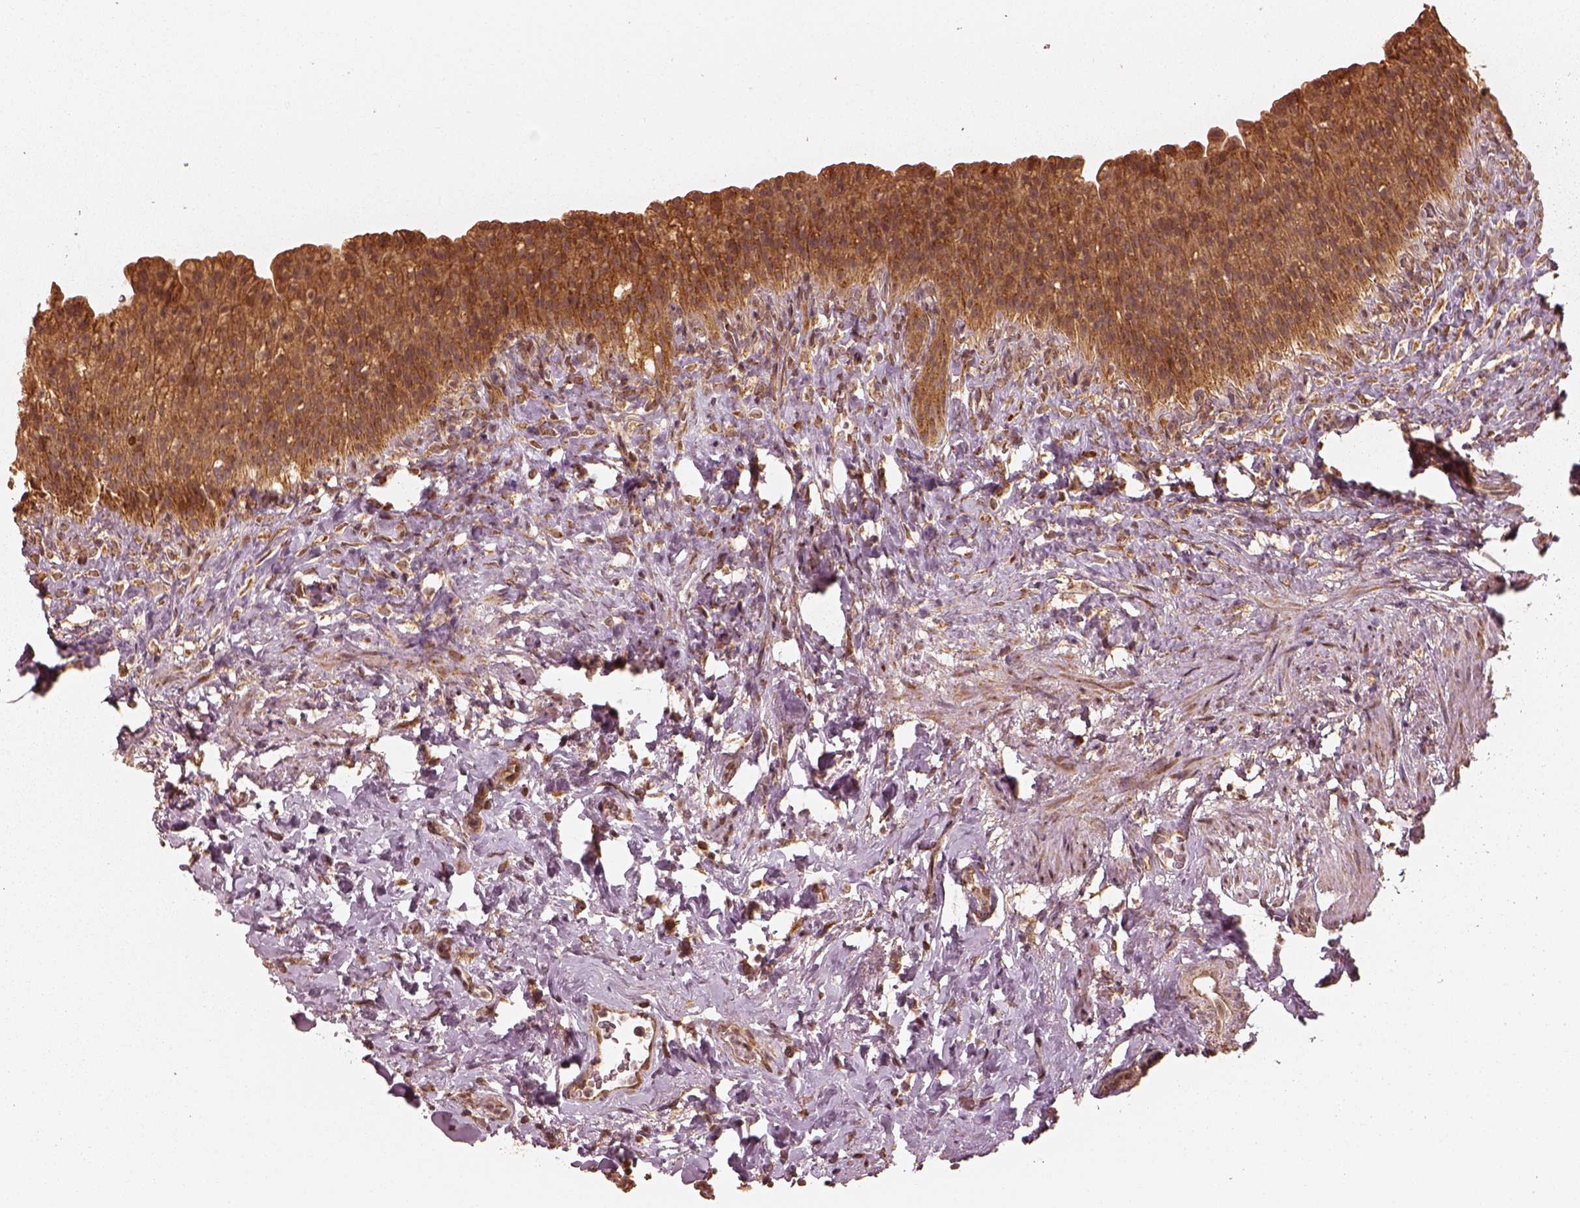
{"staining": {"intensity": "strong", "quantity": ">75%", "location": "cytoplasmic/membranous"}, "tissue": "urinary bladder", "cell_type": "Urothelial cells", "image_type": "normal", "snomed": [{"axis": "morphology", "description": "Normal tissue, NOS"}, {"axis": "topography", "description": "Urinary bladder"}], "caption": "Benign urinary bladder reveals strong cytoplasmic/membranous expression in approximately >75% of urothelial cells (DAB = brown stain, brightfield microscopy at high magnification)..", "gene": "DNAJC25", "patient": {"sex": "male", "age": 76}}